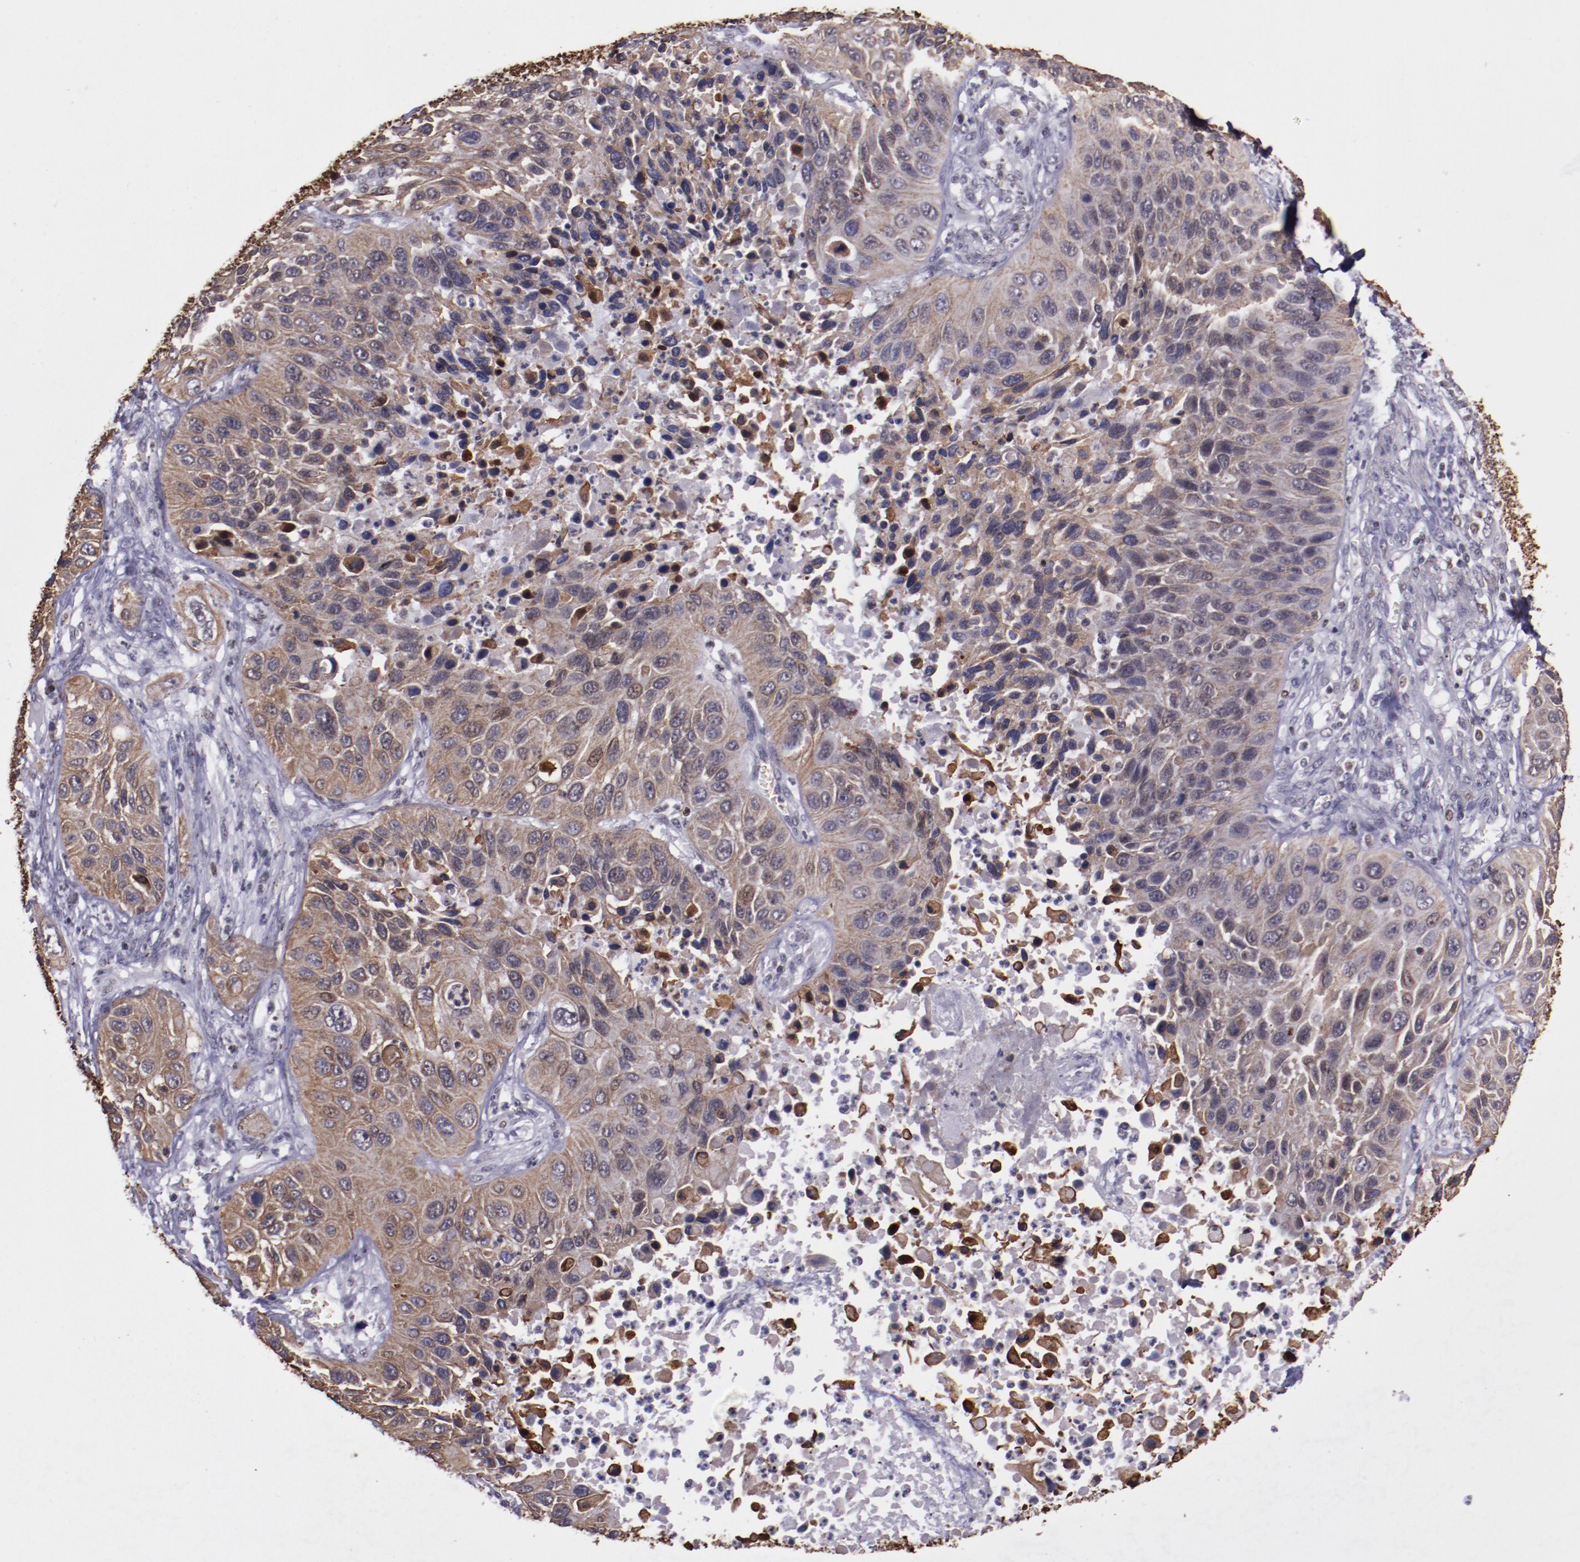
{"staining": {"intensity": "moderate", "quantity": ">75%", "location": "cytoplasmic/membranous"}, "tissue": "lung cancer", "cell_type": "Tumor cells", "image_type": "cancer", "snomed": [{"axis": "morphology", "description": "Squamous cell carcinoma, NOS"}, {"axis": "topography", "description": "Lung"}], "caption": "Tumor cells reveal medium levels of moderate cytoplasmic/membranous expression in approximately >75% of cells in human lung squamous cell carcinoma. (Stains: DAB in brown, nuclei in blue, Microscopy: brightfield microscopy at high magnification).", "gene": "ELF1", "patient": {"sex": "female", "age": 76}}